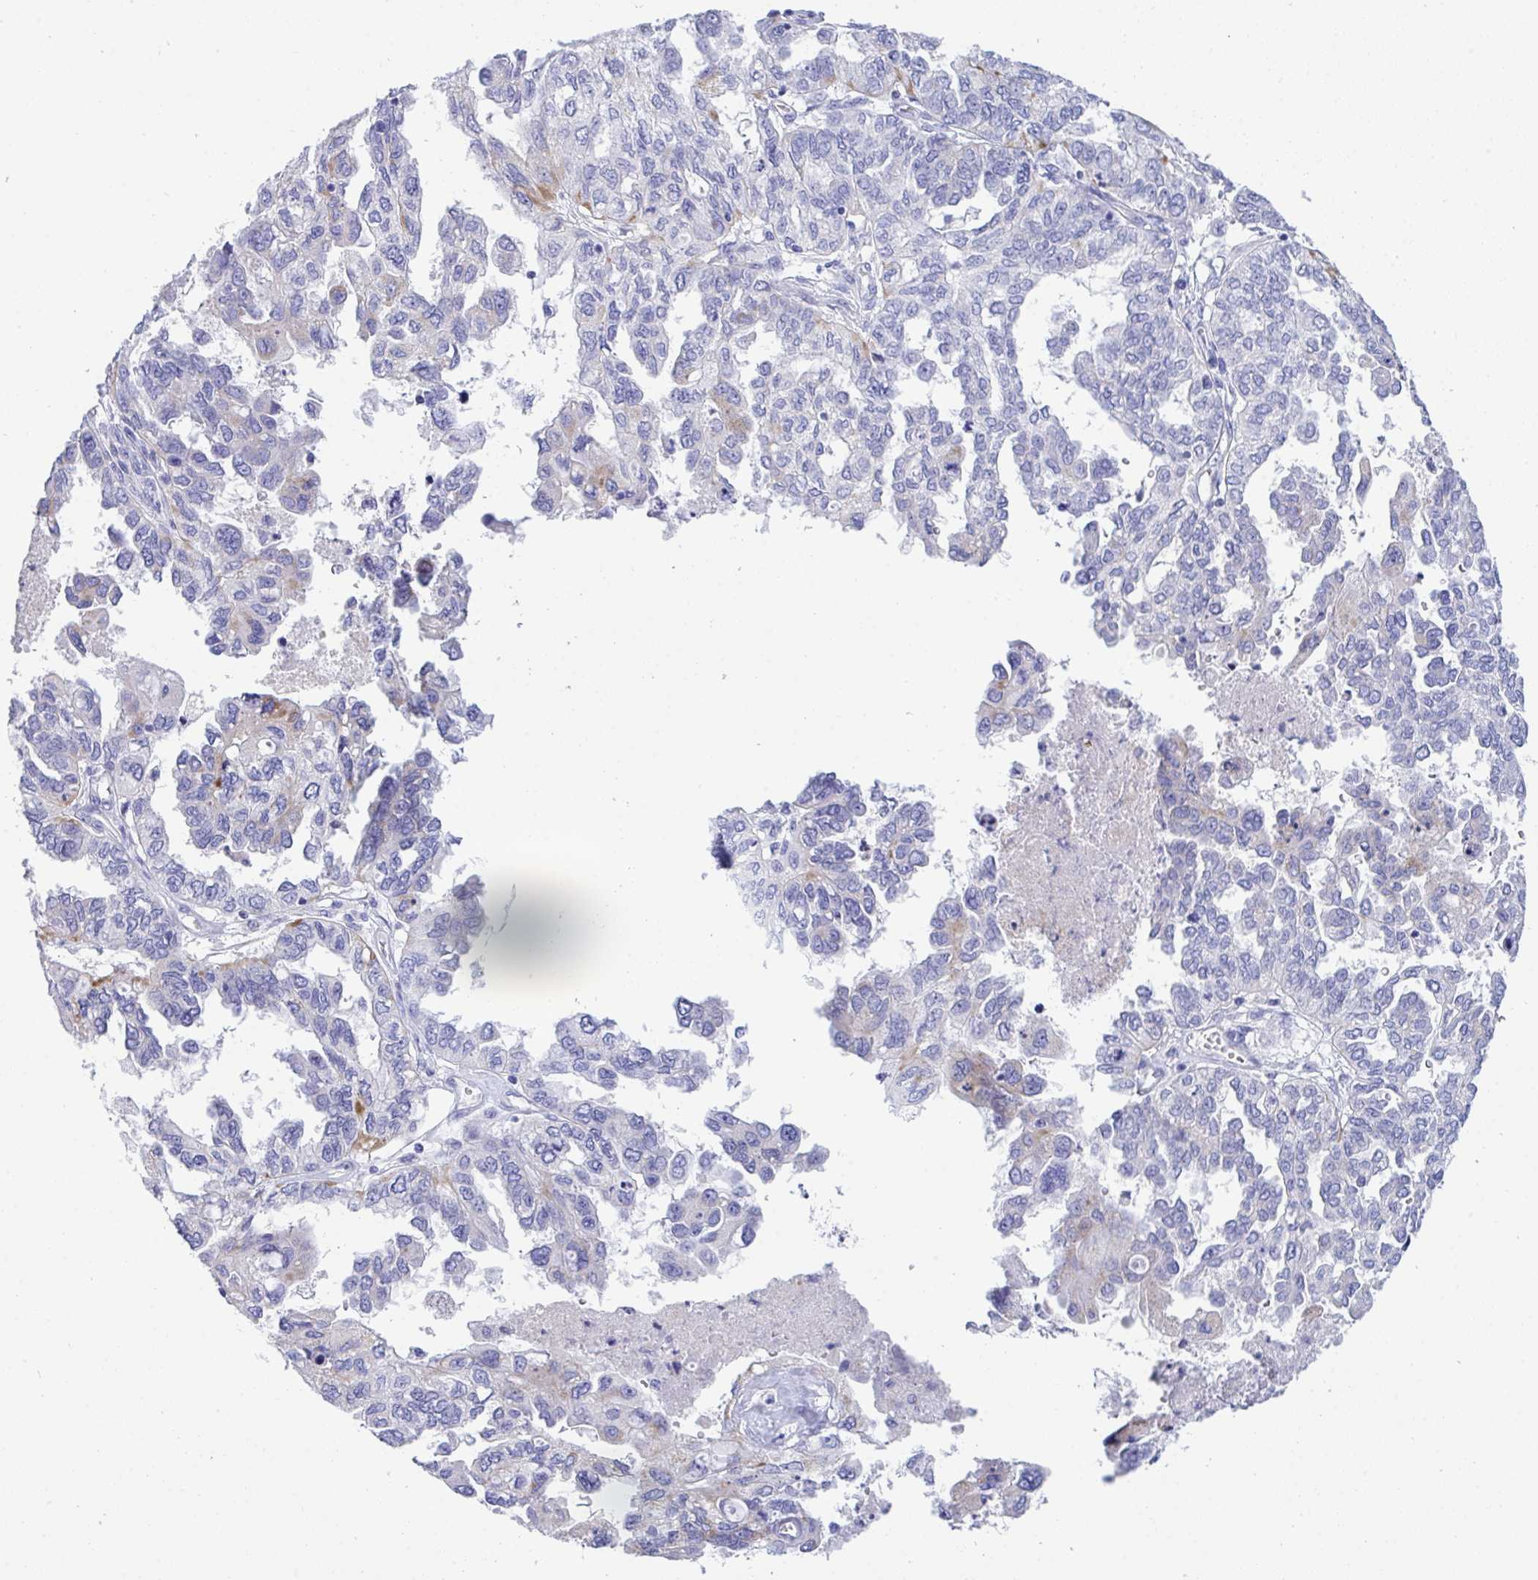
{"staining": {"intensity": "weak", "quantity": "<25%", "location": "cytoplasmic/membranous"}, "tissue": "ovarian cancer", "cell_type": "Tumor cells", "image_type": "cancer", "snomed": [{"axis": "morphology", "description": "Cystadenocarcinoma, serous, NOS"}, {"axis": "topography", "description": "Ovary"}], "caption": "Immunohistochemical staining of human ovarian serous cystadenocarcinoma shows no significant positivity in tumor cells.", "gene": "TMEM106B", "patient": {"sex": "female", "age": 53}}